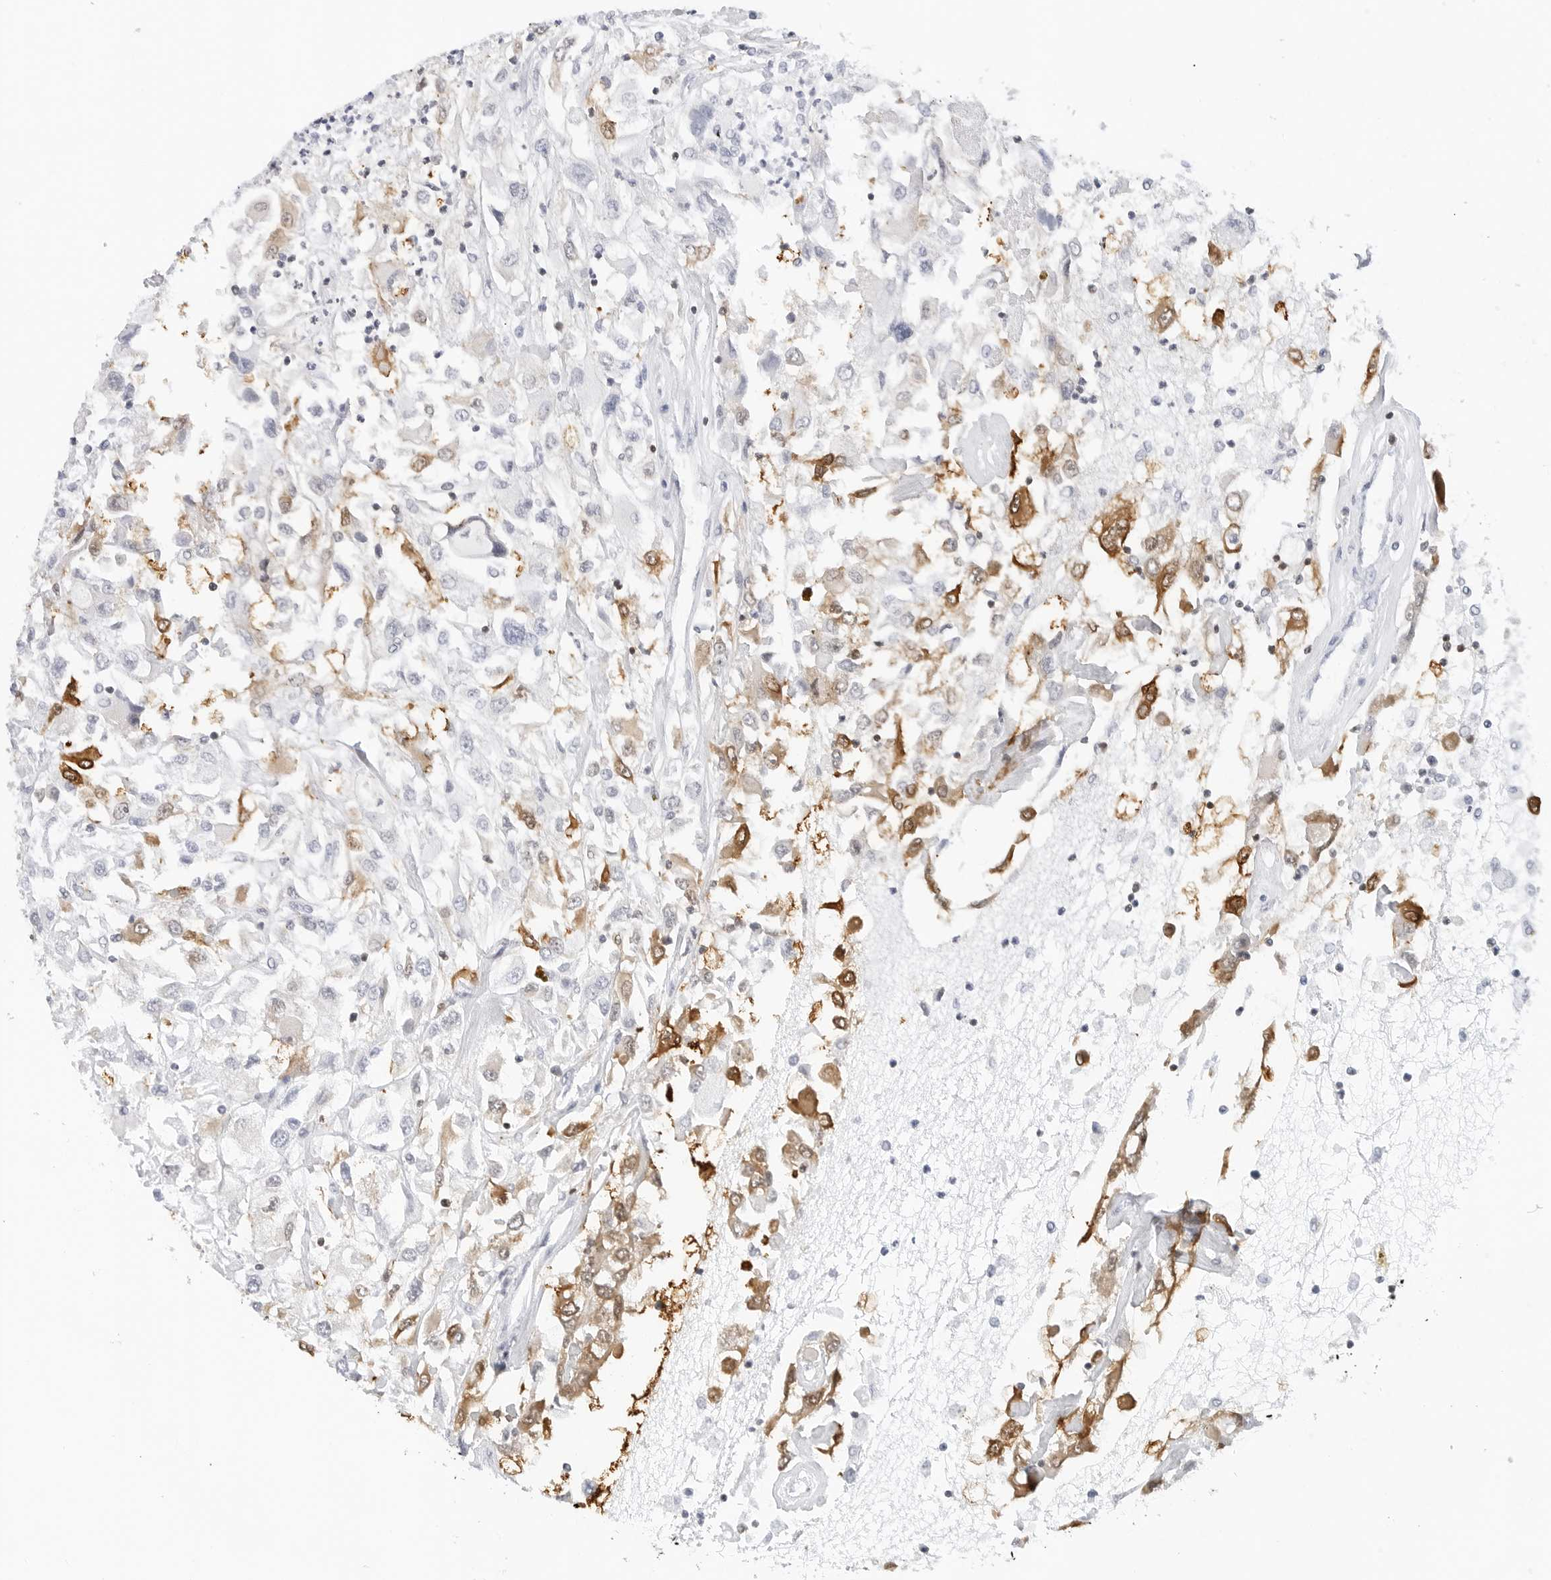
{"staining": {"intensity": "moderate", "quantity": "<25%", "location": "cytoplasmic/membranous,nuclear"}, "tissue": "renal cancer", "cell_type": "Tumor cells", "image_type": "cancer", "snomed": [{"axis": "morphology", "description": "Adenocarcinoma, NOS"}, {"axis": "topography", "description": "Kidney"}], "caption": "Immunohistochemistry (IHC) micrograph of adenocarcinoma (renal) stained for a protein (brown), which shows low levels of moderate cytoplasmic/membranous and nuclear expression in about <25% of tumor cells.", "gene": "SLC9A3R1", "patient": {"sex": "female", "age": 52}}